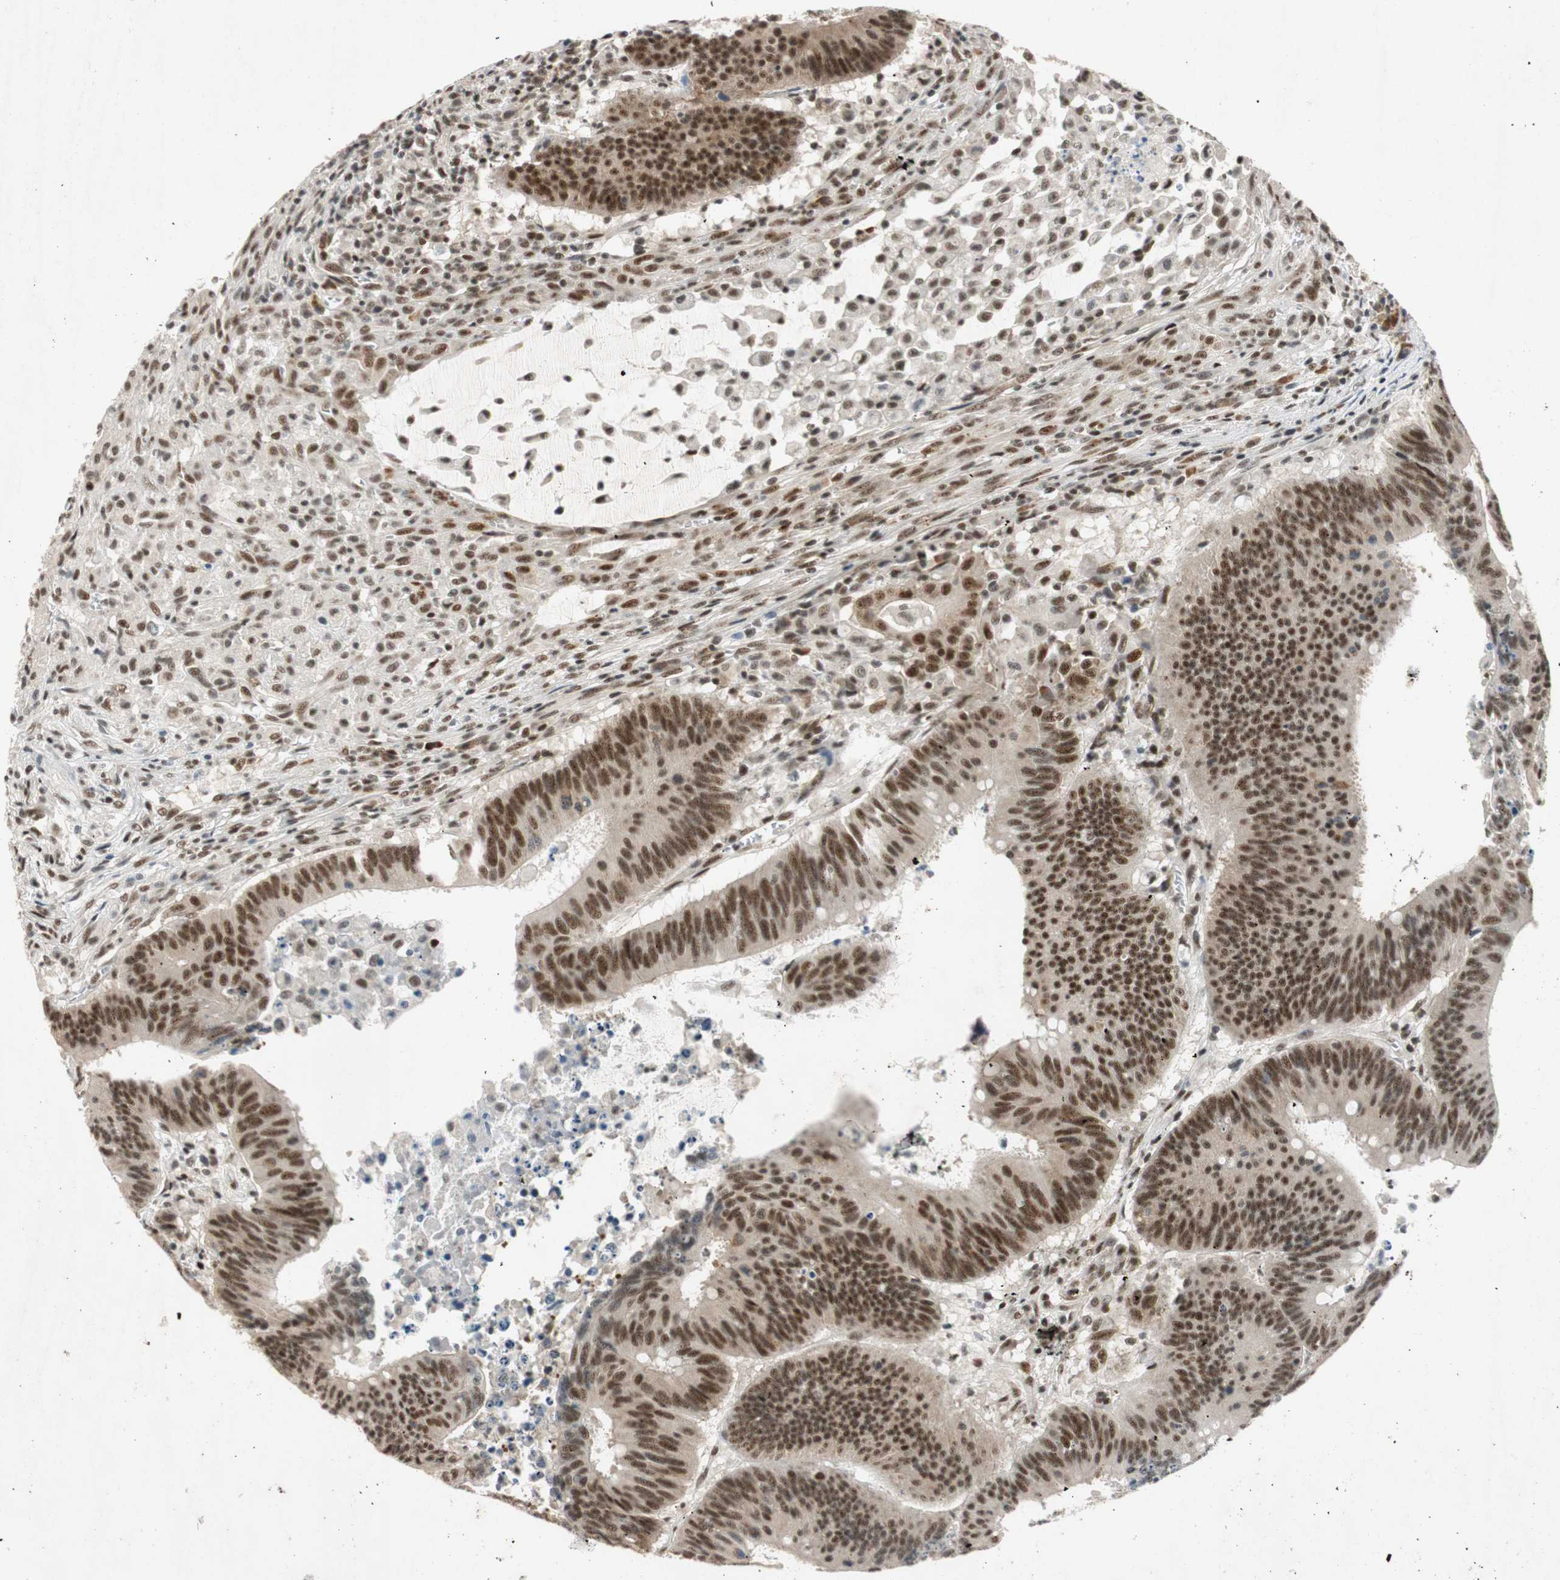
{"staining": {"intensity": "strong", "quantity": ">75%", "location": "nuclear"}, "tissue": "colorectal cancer", "cell_type": "Tumor cells", "image_type": "cancer", "snomed": [{"axis": "morphology", "description": "Adenocarcinoma, NOS"}, {"axis": "topography", "description": "Colon"}], "caption": "Protein expression analysis of human adenocarcinoma (colorectal) reveals strong nuclear staining in approximately >75% of tumor cells.", "gene": "NCBP3", "patient": {"sex": "male", "age": 45}}